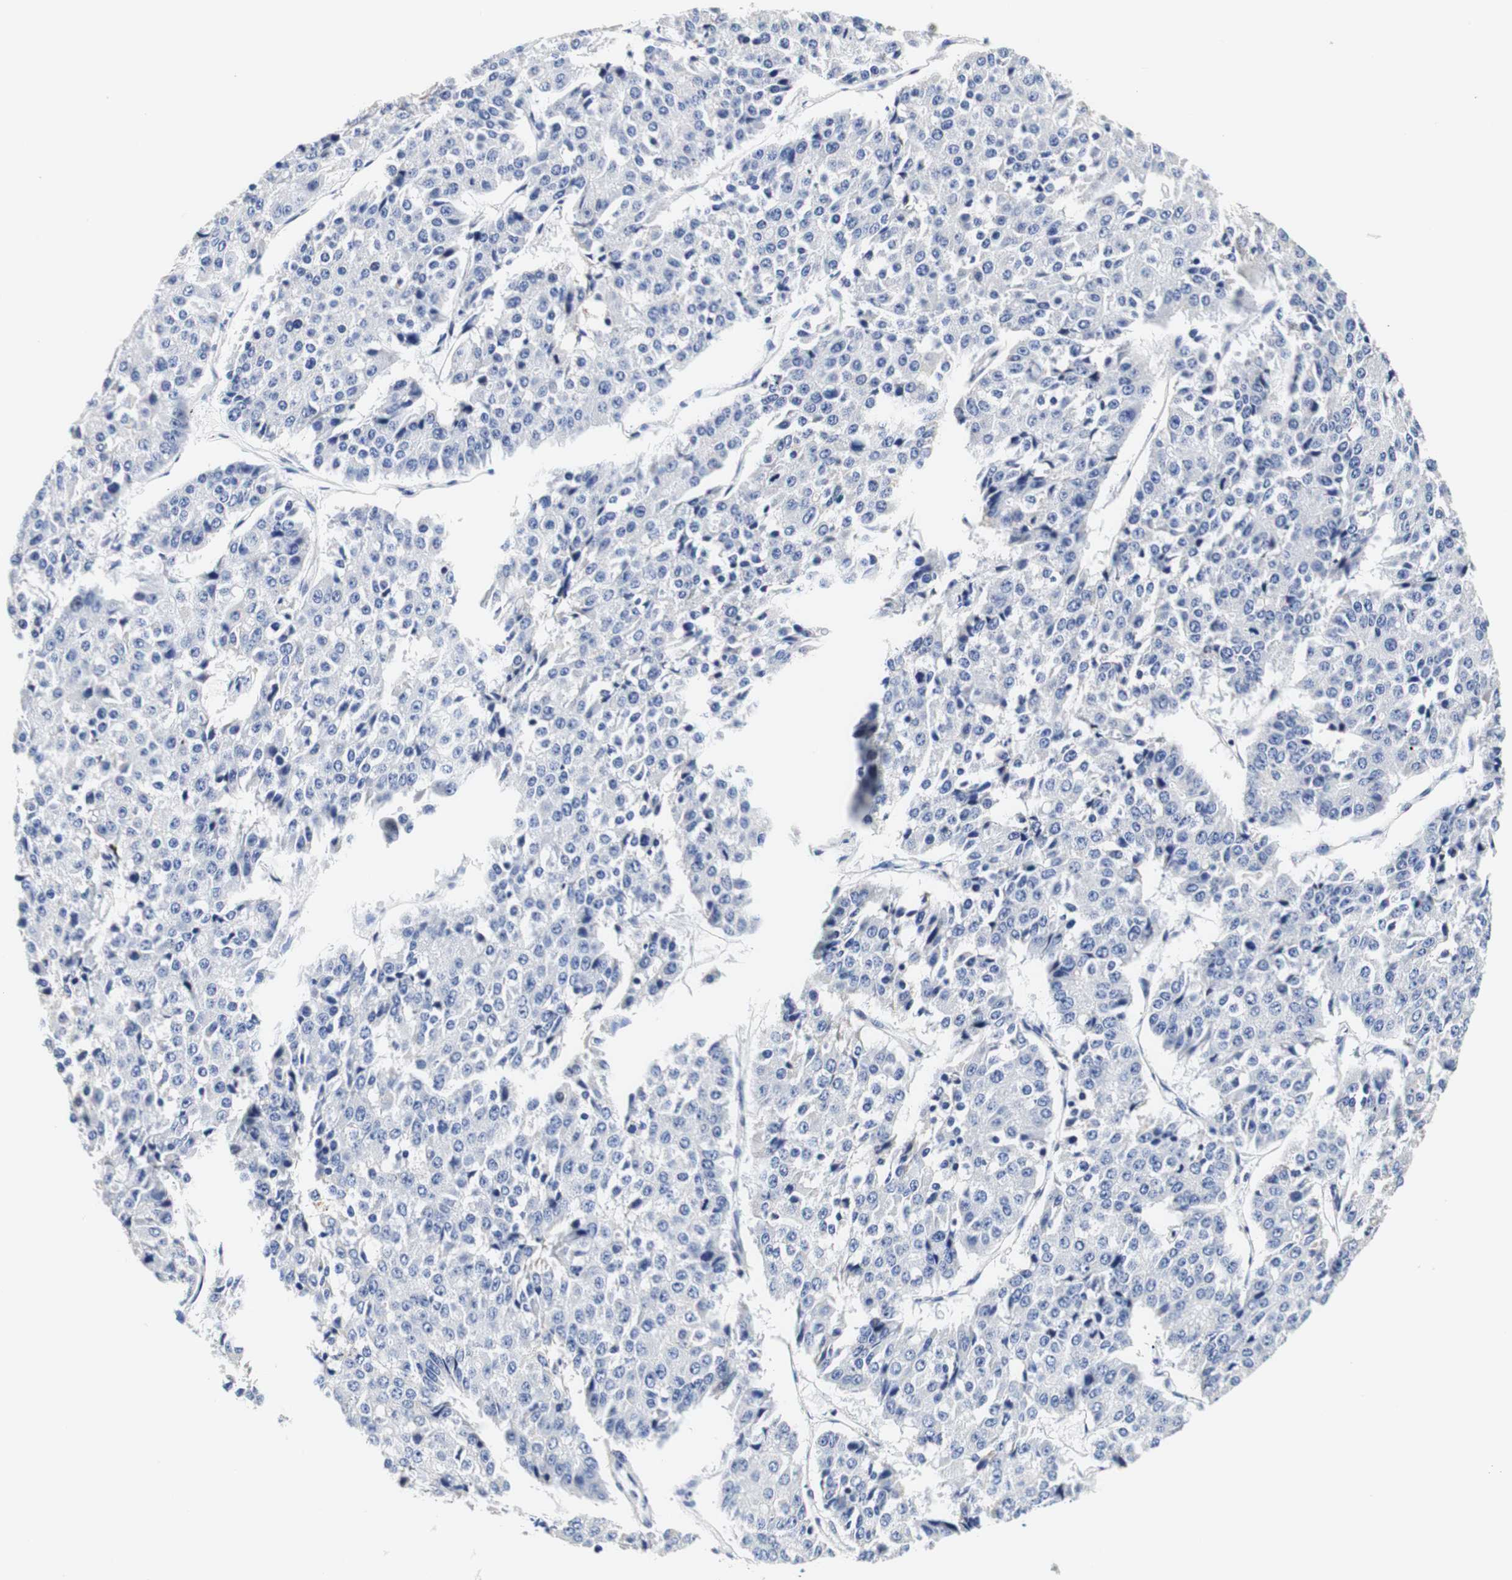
{"staining": {"intensity": "negative", "quantity": "none", "location": "none"}, "tissue": "pancreatic cancer", "cell_type": "Tumor cells", "image_type": "cancer", "snomed": [{"axis": "morphology", "description": "Adenocarcinoma, NOS"}, {"axis": "topography", "description": "Pancreas"}], "caption": "Tumor cells are negative for brown protein staining in pancreatic cancer.", "gene": "CAMK4", "patient": {"sex": "male", "age": 50}}